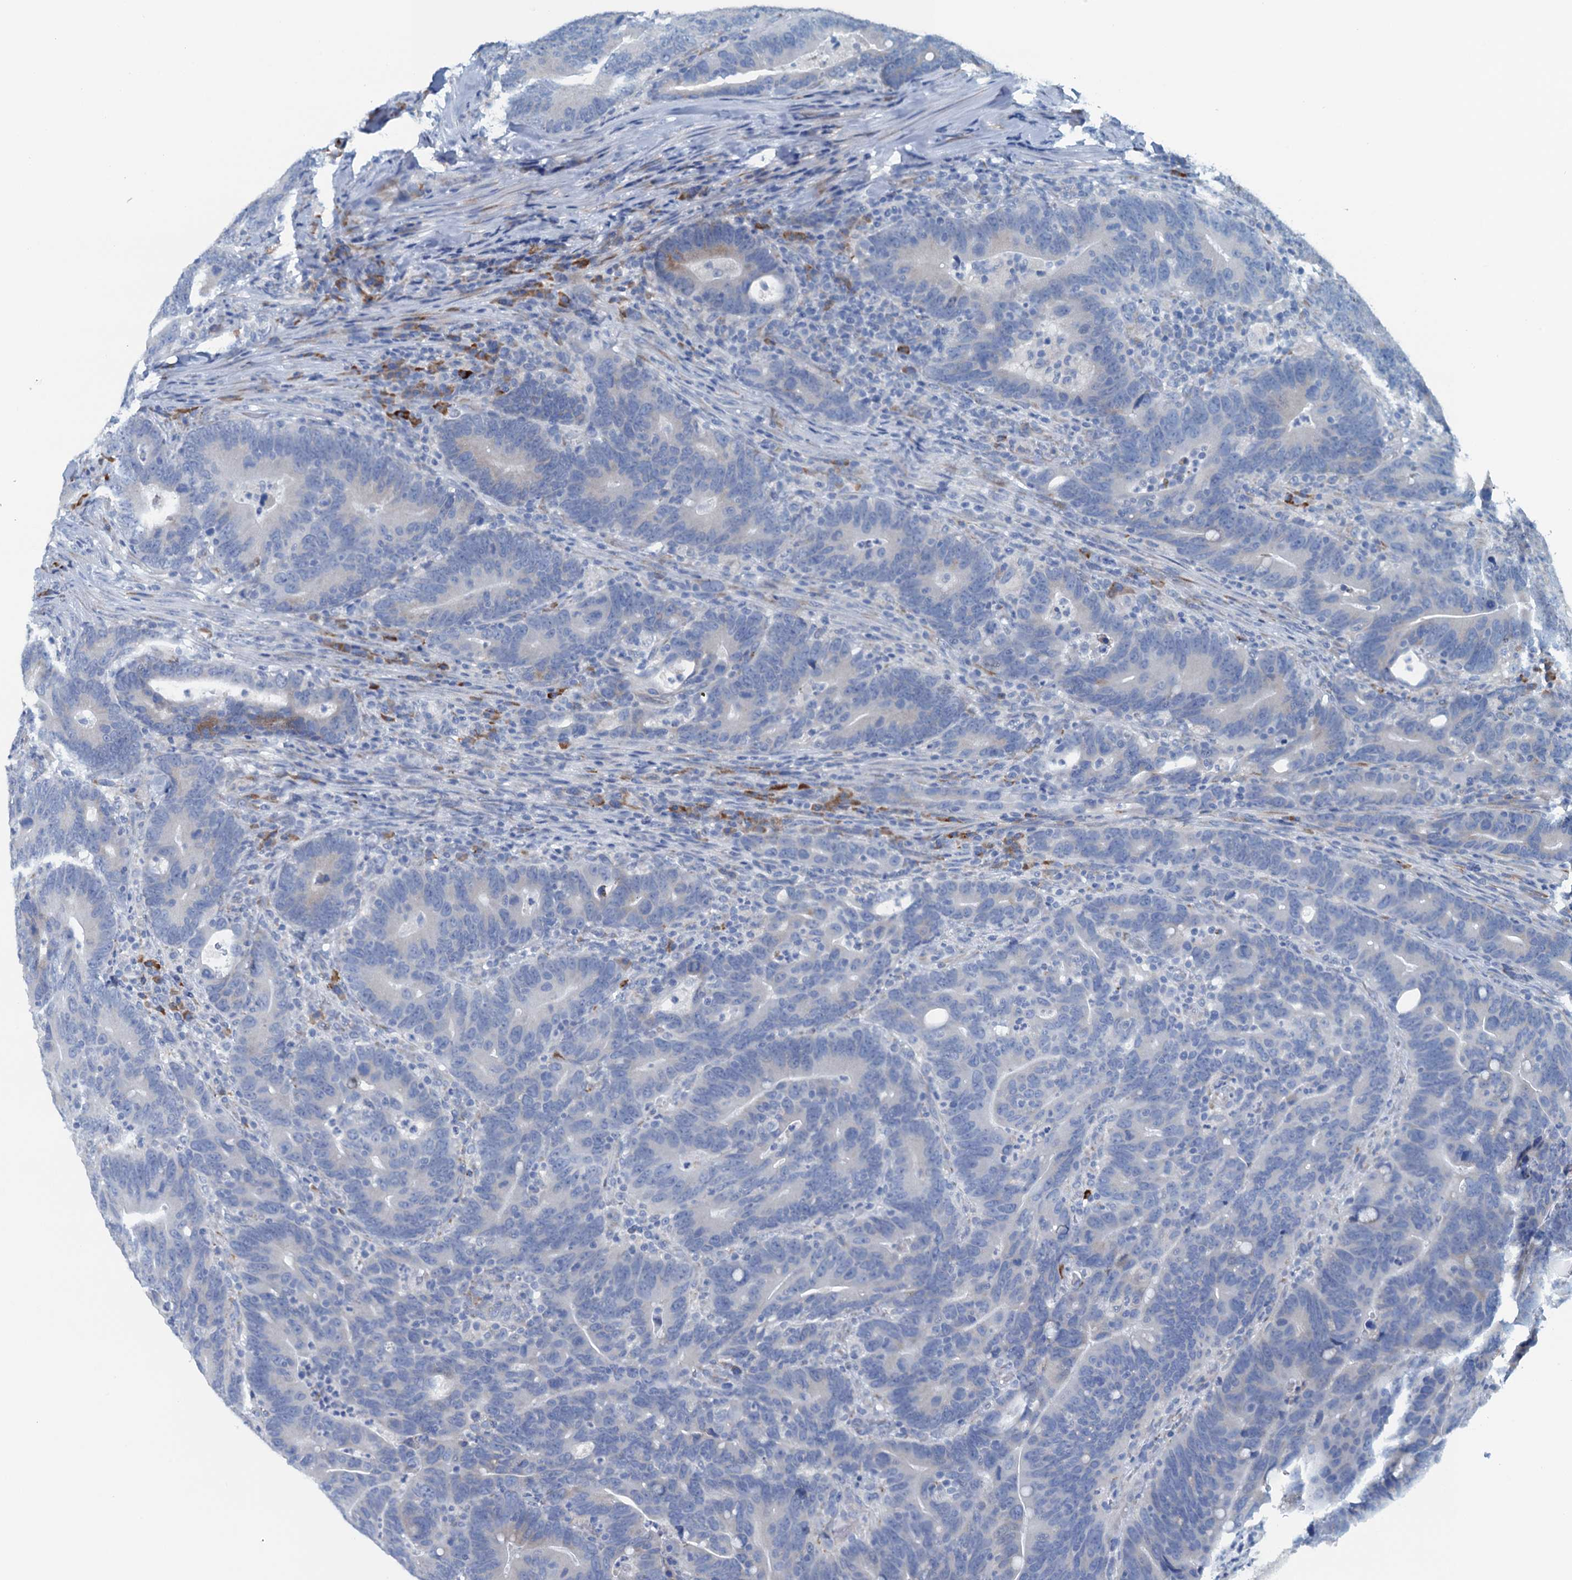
{"staining": {"intensity": "negative", "quantity": "none", "location": "none"}, "tissue": "colorectal cancer", "cell_type": "Tumor cells", "image_type": "cancer", "snomed": [{"axis": "morphology", "description": "Adenocarcinoma, NOS"}, {"axis": "topography", "description": "Colon"}], "caption": "High magnification brightfield microscopy of colorectal cancer (adenocarcinoma) stained with DAB (brown) and counterstained with hematoxylin (blue): tumor cells show no significant positivity.", "gene": "CBLIF", "patient": {"sex": "female", "age": 66}}